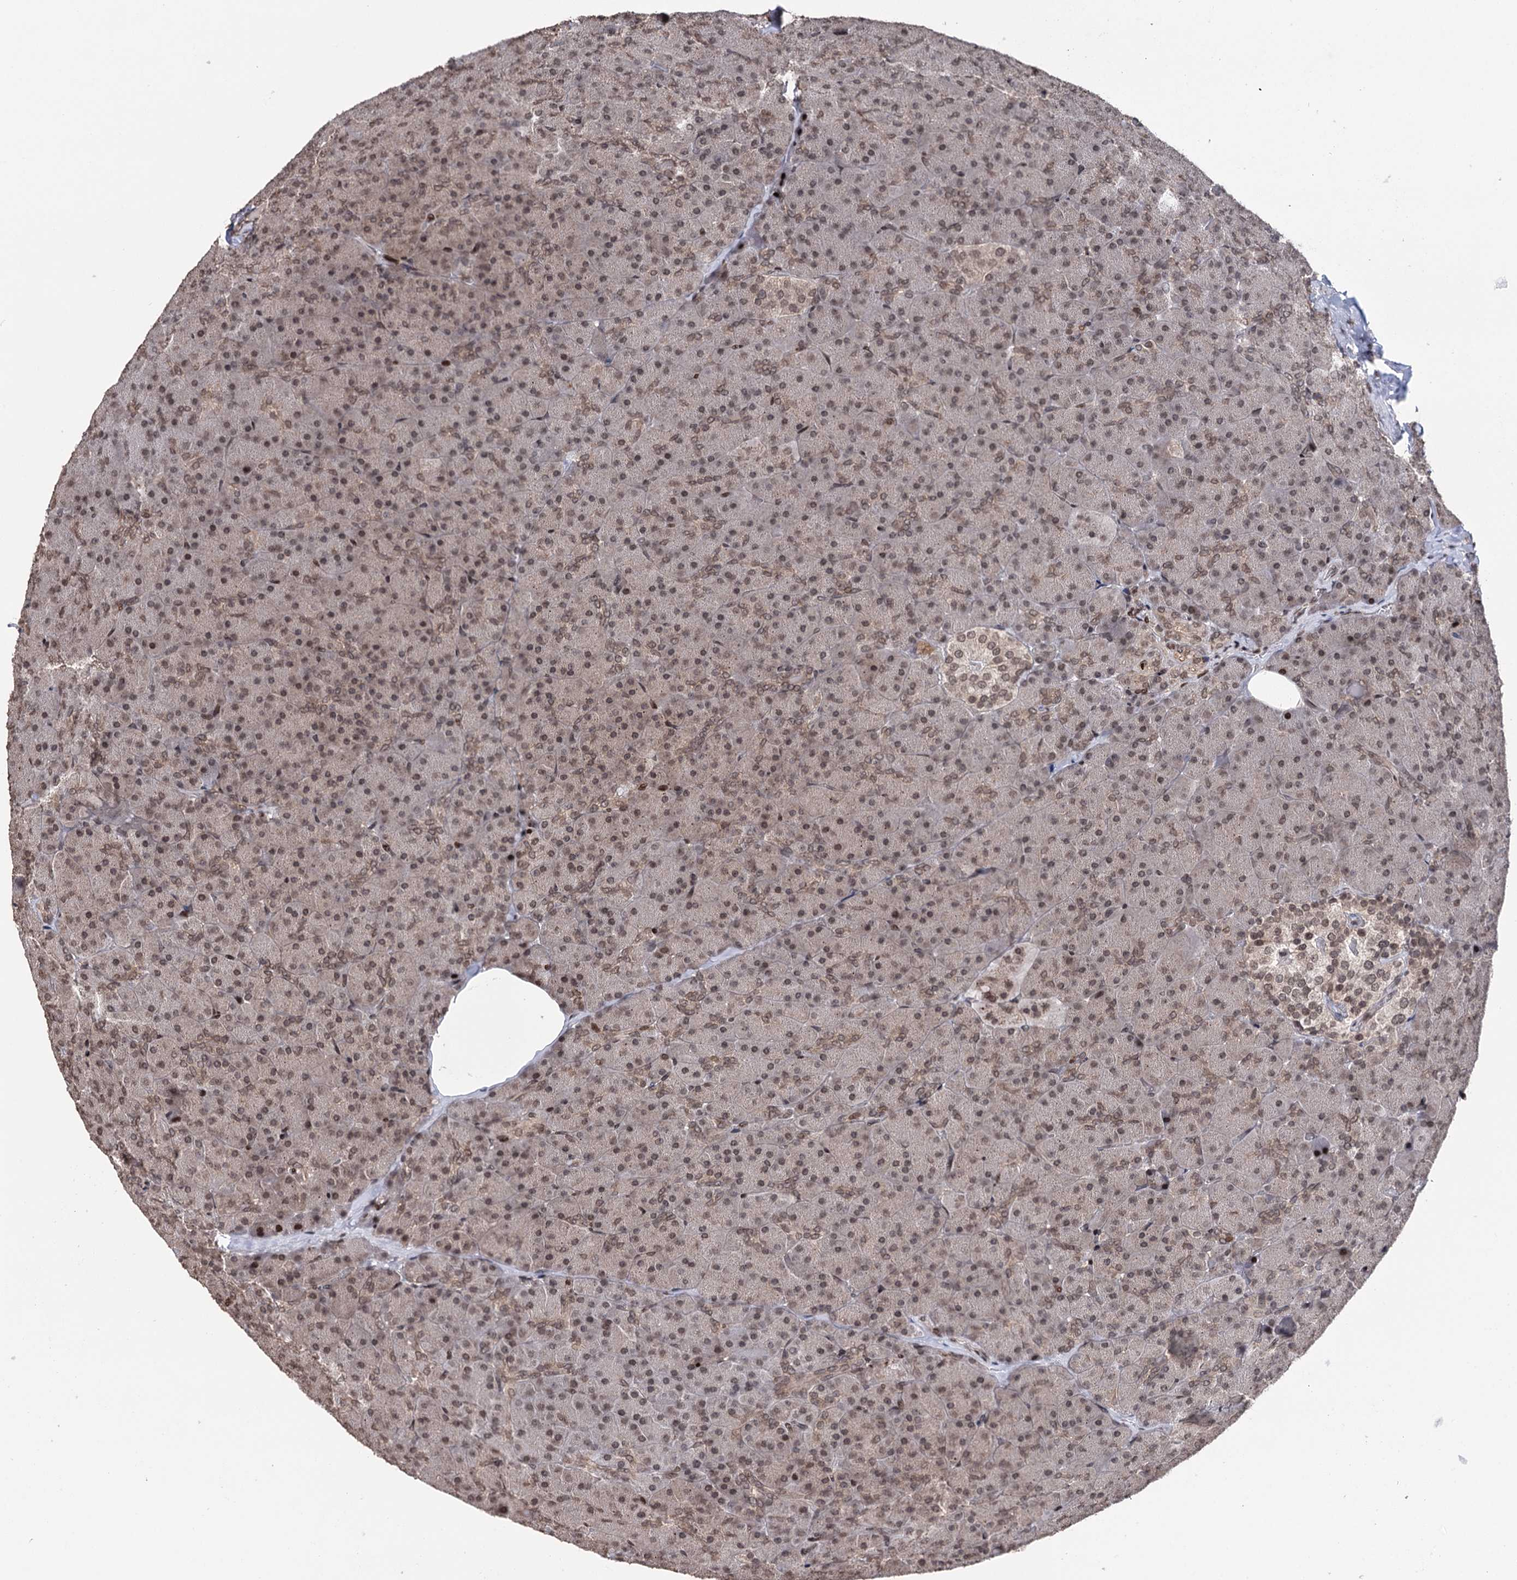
{"staining": {"intensity": "moderate", "quantity": ">75%", "location": "nuclear"}, "tissue": "pancreas", "cell_type": "Exocrine glandular cells", "image_type": "normal", "snomed": [{"axis": "morphology", "description": "Normal tissue, NOS"}, {"axis": "topography", "description": "Pancreas"}], "caption": "An immunohistochemistry (IHC) histopathology image of unremarkable tissue is shown. Protein staining in brown labels moderate nuclear positivity in pancreas within exocrine glandular cells.", "gene": "CCDC77", "patient": {"sex": "male", "age": 36}}